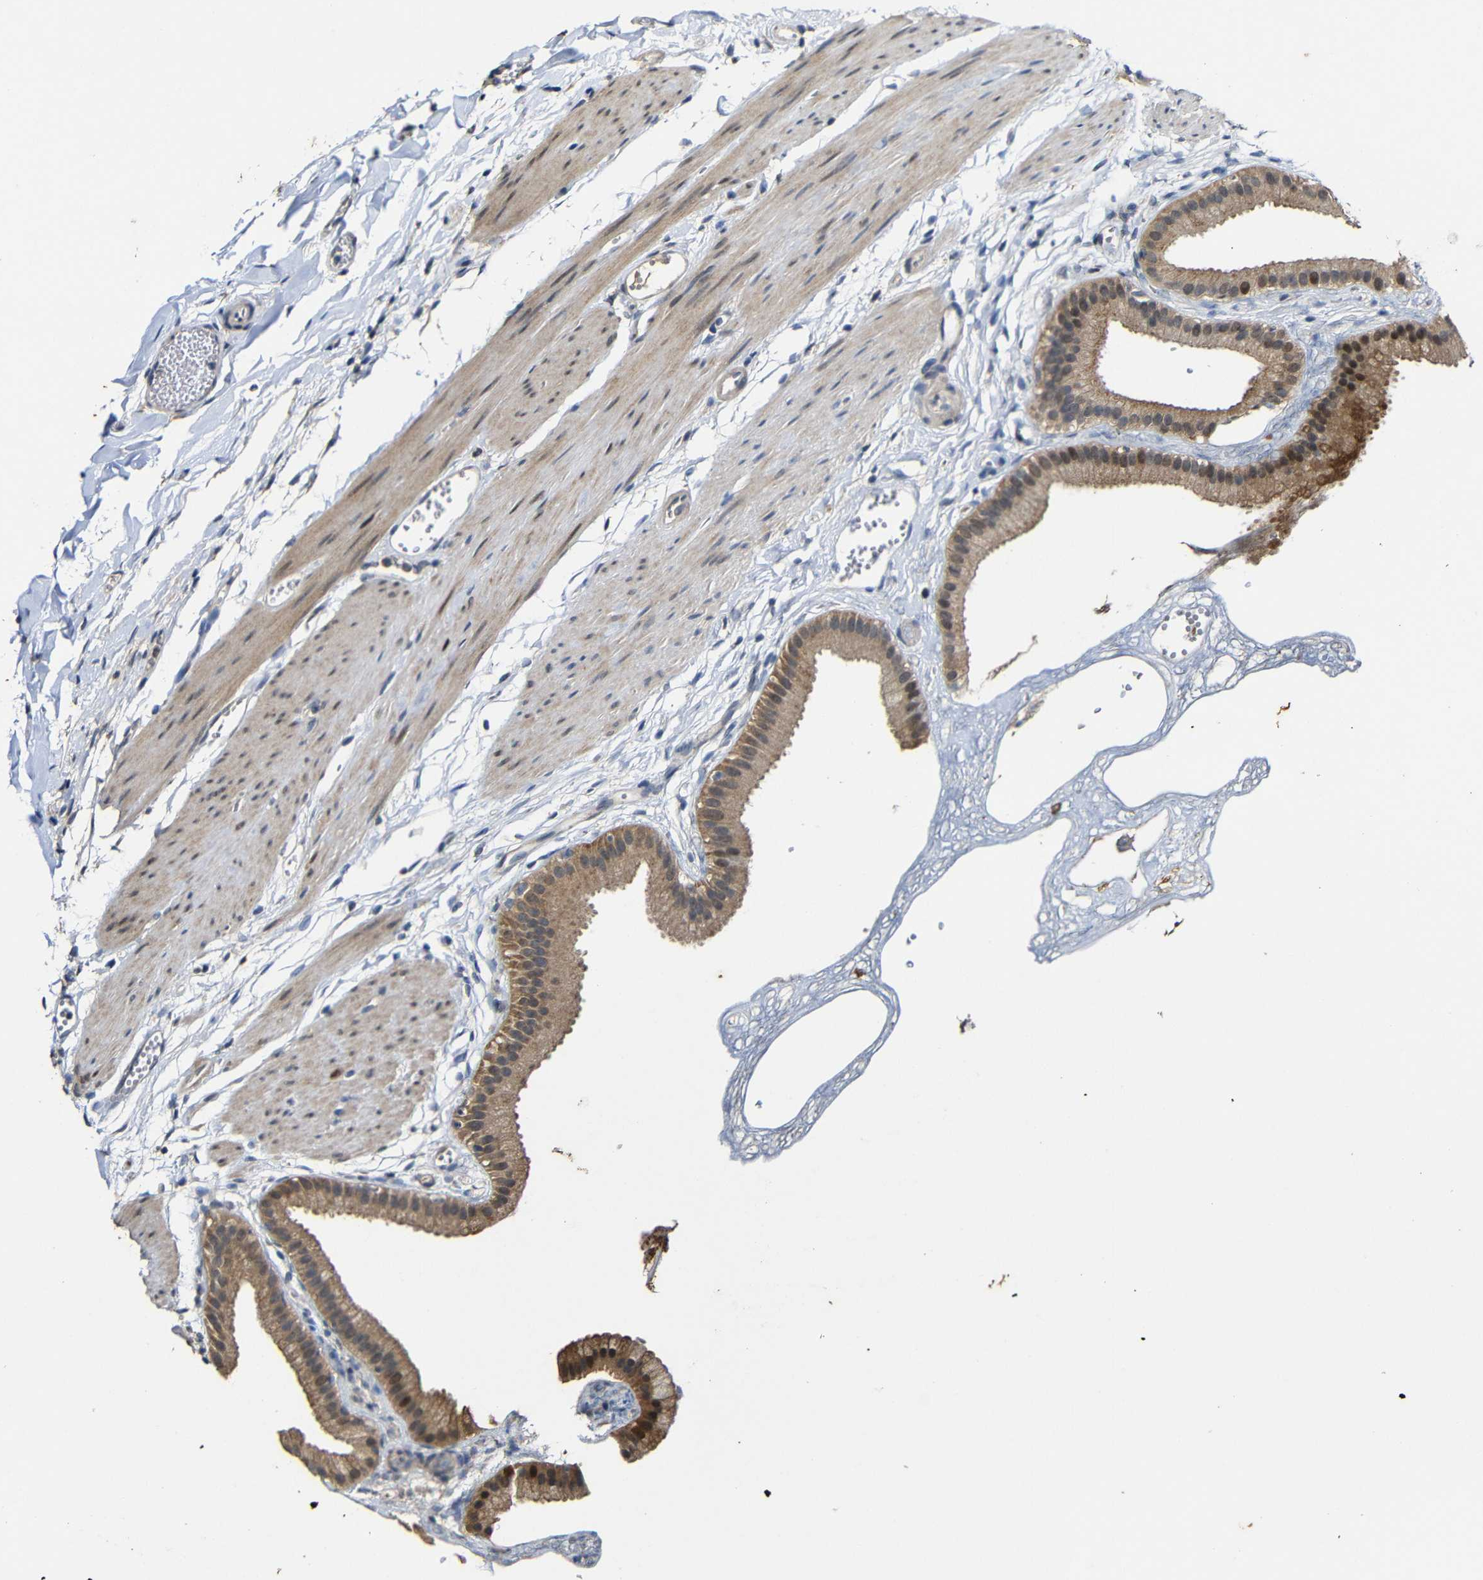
{"staining": {"intensity": "moderate", "quantity": ">75%", "location": "cytoplasmic/membranous,nuclear"}, "tissue": "gallbladder", "cell_type": "Glandular cells", "image_type": "normal", "snomed": [{"axis": "morphology", "description": "Normal tissue, NOS"}, {"axis": "topography", "description": "Gallbladder"}], "caption": "Unremarkable gallbladder was stained to show a protein in brown. There is medium levels of moderate cytoplasmic/membranous,nuclear expression in approximately >75% of glandular cells. (Brightfield microscopy of DAB IHC at high magnification).", "gene": "ATG12", "patient": {"sex": "female", "age": 64}}